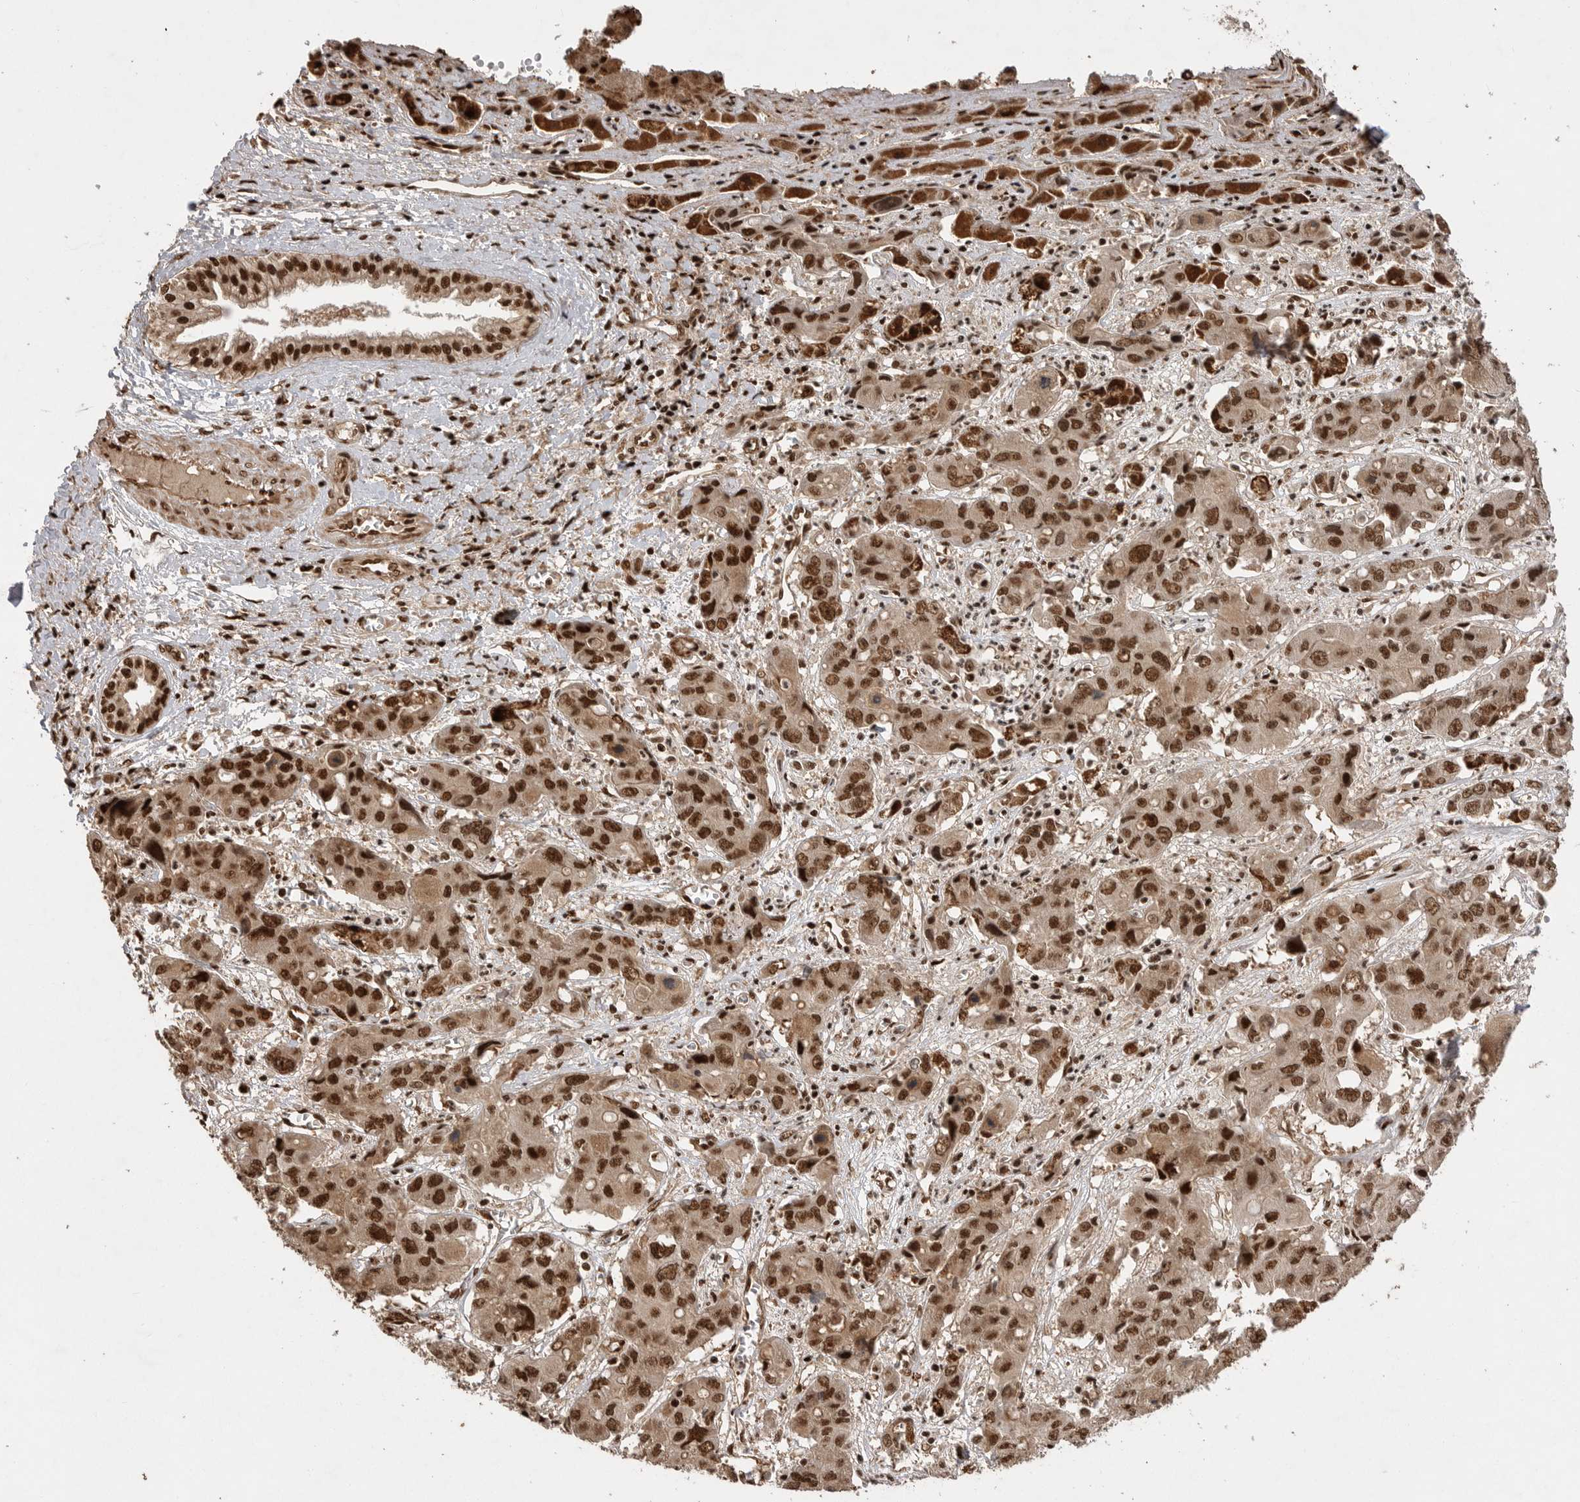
{"staining": {"intensity": "strong", "quantity": ">75%", "location": "nuclear"}, "tissue": "liver cancer", "cell_type": "Tumor cells", "image_type": "cancer", "snomed": [{"axis": "morphology", "description": "Cholangiocarcinoma"}, {"axis": "topography", "description": "Liver"}], "caption": "This is a histology image of immunohistochemistry (IHC) staining of liver cancer, which shows strong positivity in the nuclear of tumor cells.", "gene": "PPP1R8", "patient": {"sex": "male", "age": 67}}